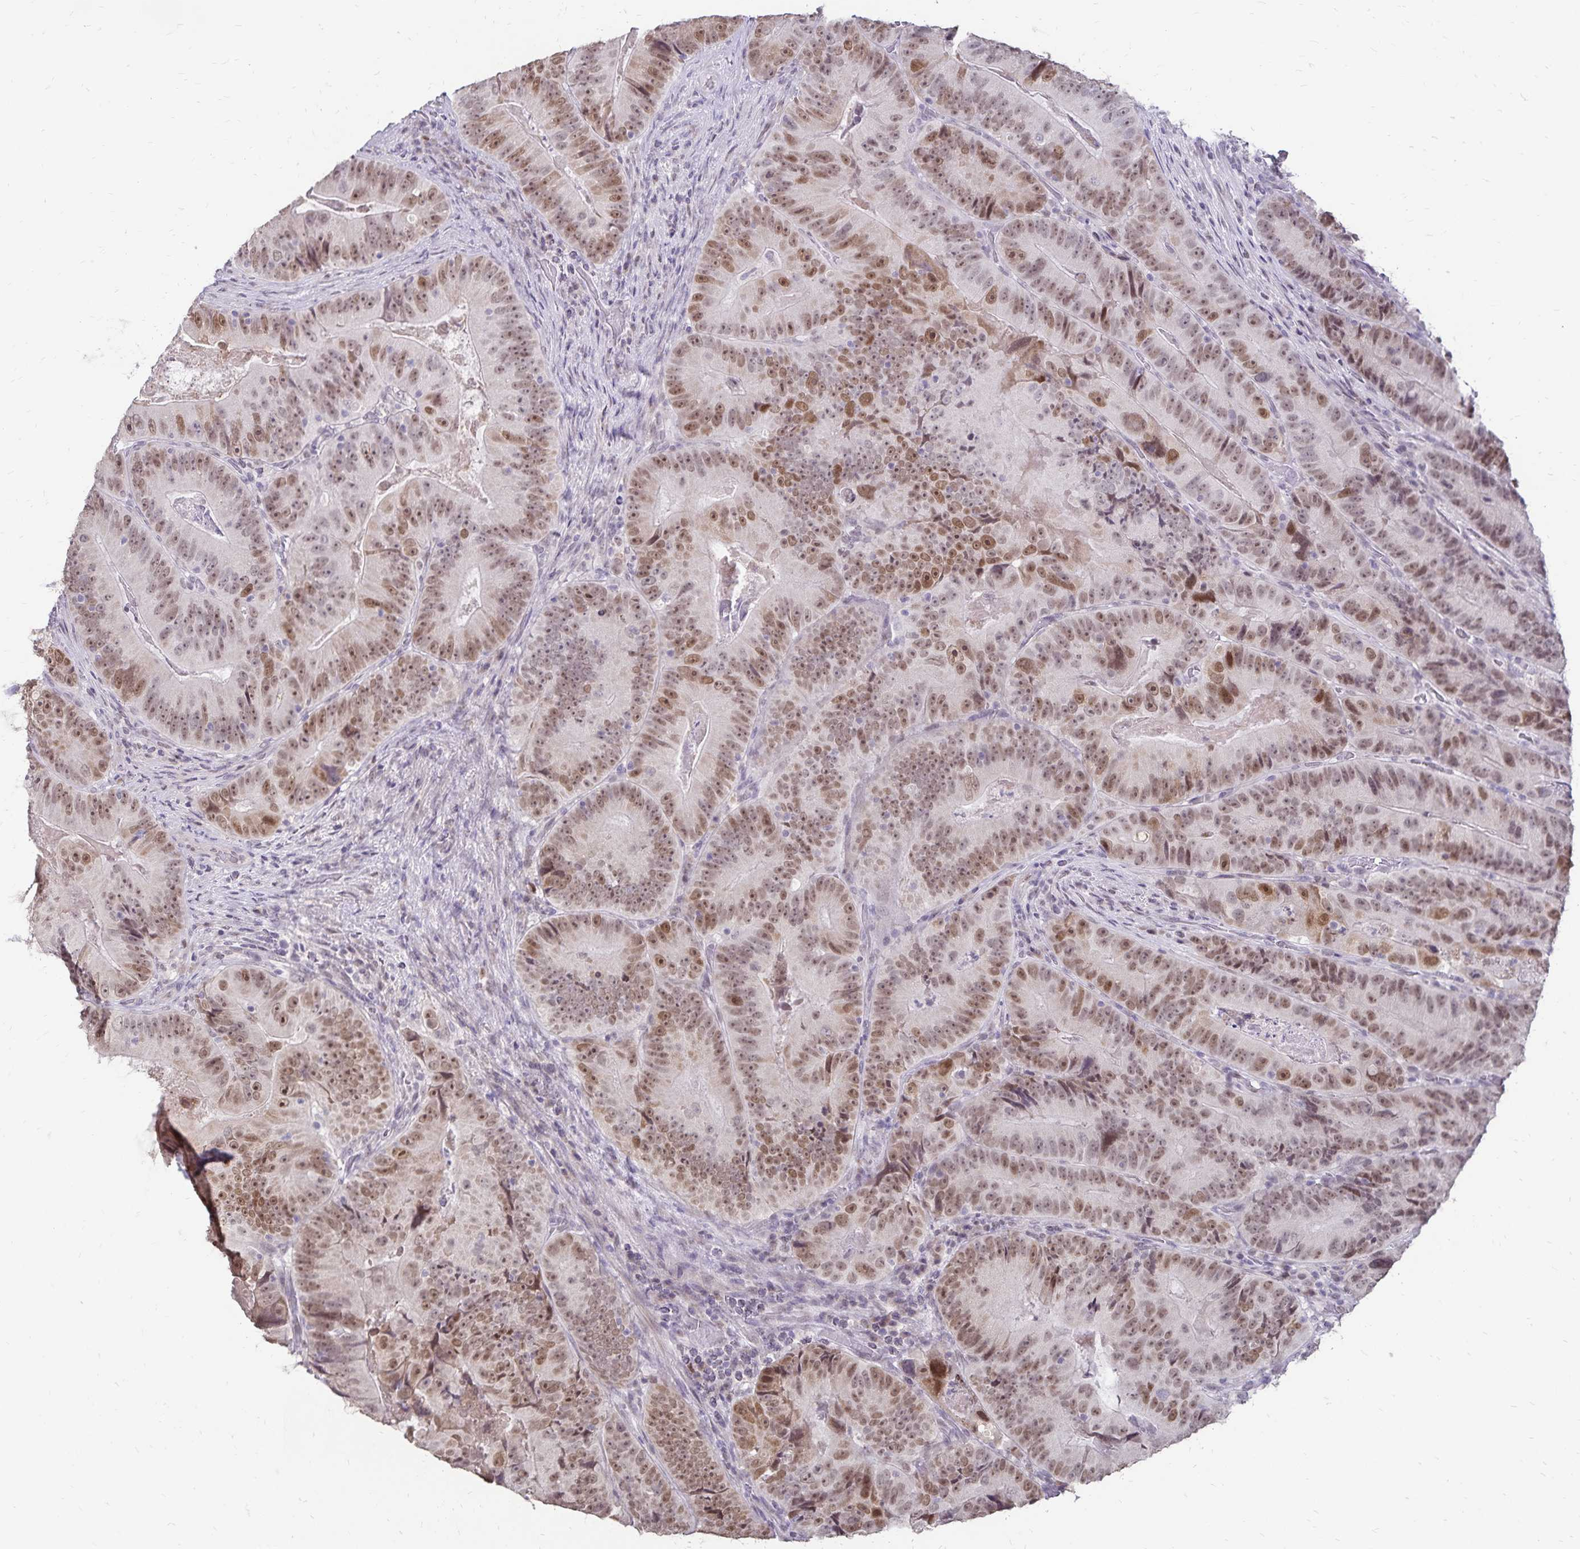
{"staining": {"intensity": "moderate", "quantity": ">75%", "location": "nuclear"}, "tissue": "colorectal cancer", "cell_type": "Tumor cells", "image_type": "cancer", "snomed": [{"axis": "morphology", "description": "Adenocarcinoma, NOS"}, {"axis": "topography", "description": "Colon"}], "caption": "Protein staining by immunohistochemistry (IHC) reveals moderate nuclear positivity in approximately >75% of tumor cells in colorectal cancer (adenocarcinoma). The staining is performed using DAB brown chromogen to label protein expression. The nuclei are counter-stained blue using hematoxylin.", "gene": "POLB", "patient": {"sex": "female", "age": 86}}